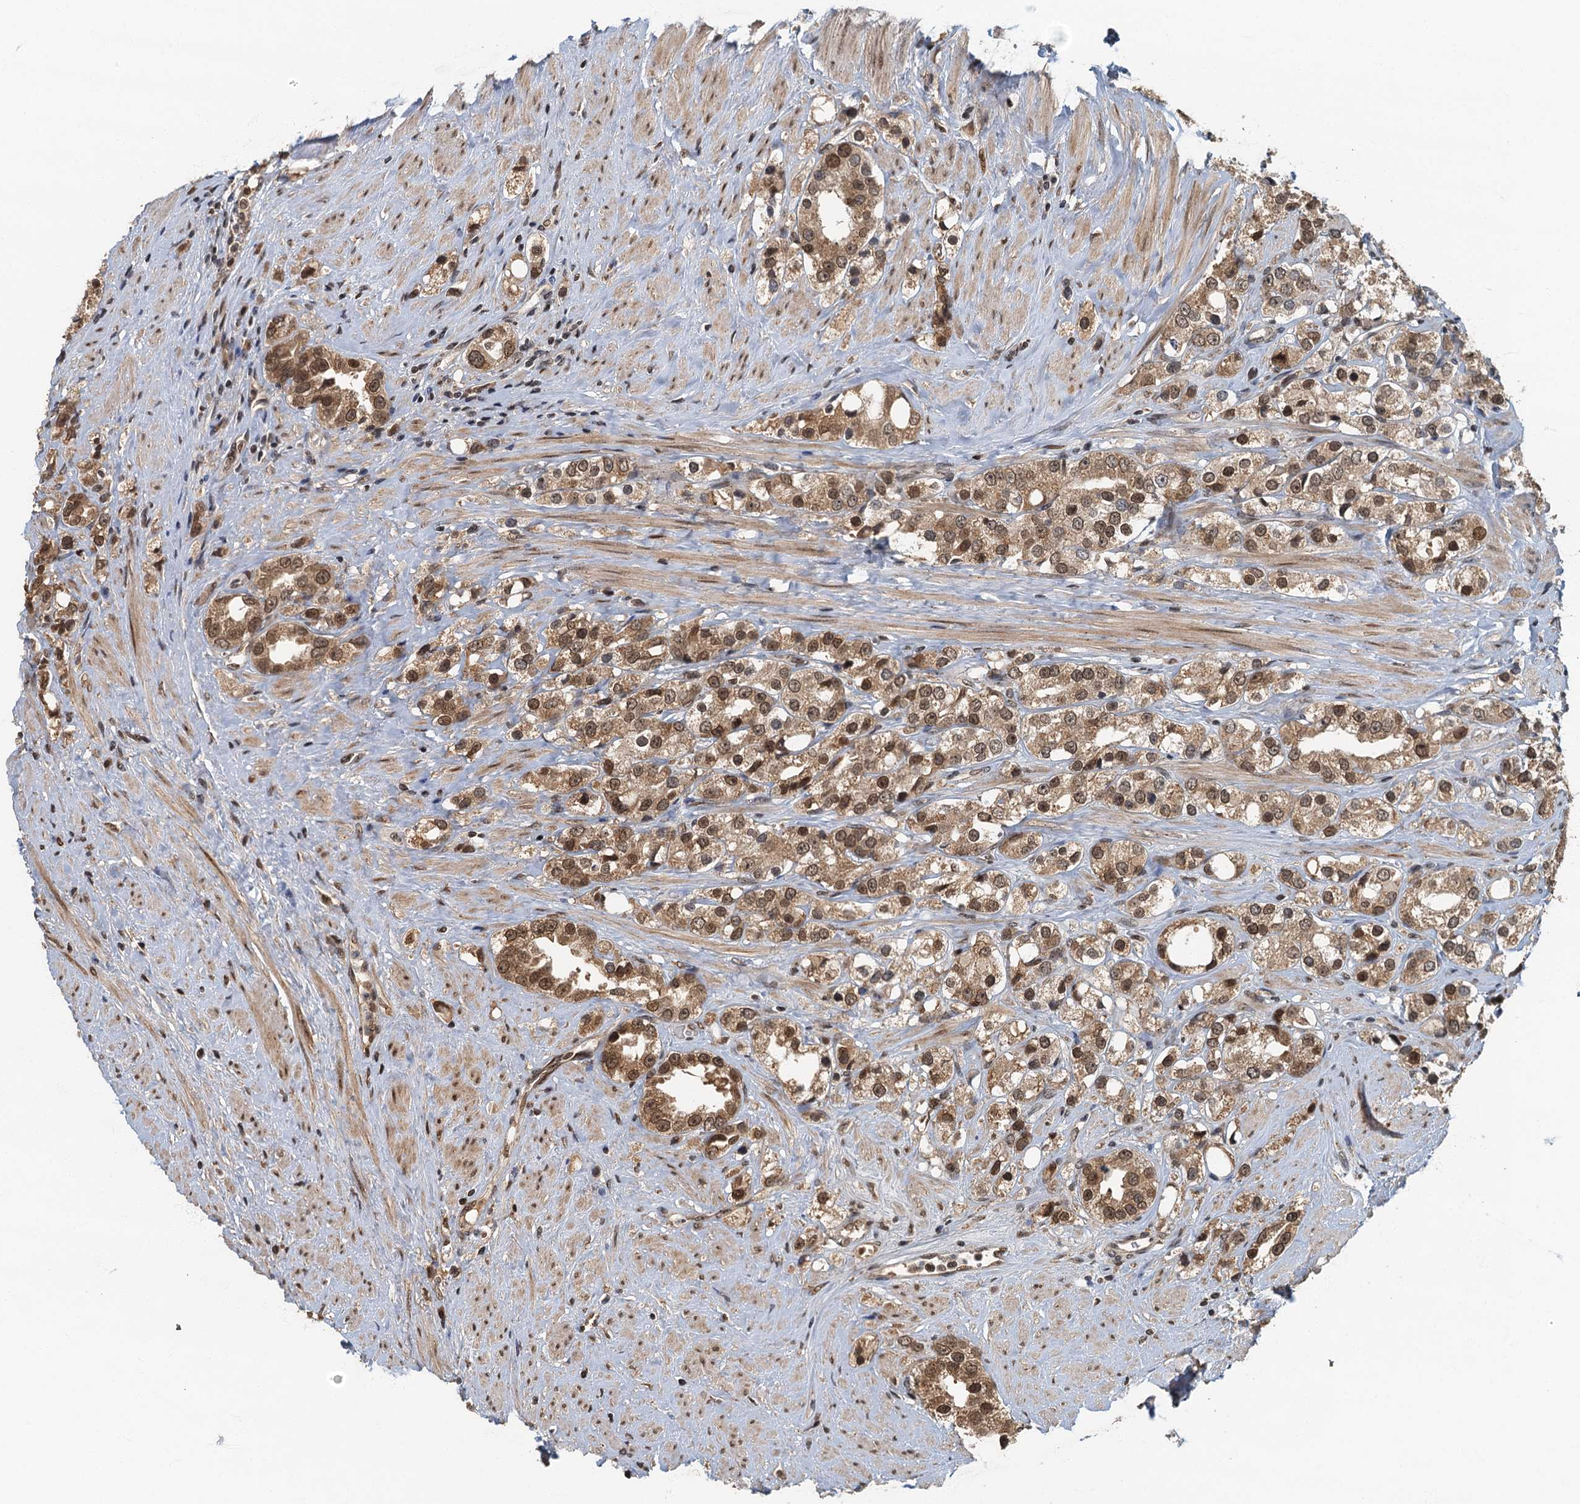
{"staining": {"intensity": "moderate", "quantity": ">75%", "location": "cytoplasmic/membranous,nuclear"}, "tissue": "prostate cancer", "cell_type": "Tumor cells", "image_type": "cancer", "snomed": [{"axis": "morphology", "description": "Adenocarcinoma, NOS"}, {"axis": "topography", "description": "Prostate"}], "caption": "Immunohistochemical staining of adenocarcinoma (prostate) reveals moderate cytoplasmic/membranous and nuclear protein staining in approximately >75% of tumor cells.", "gene": "CKAP2L", "patient": {"sex": "male", "age": 79}}